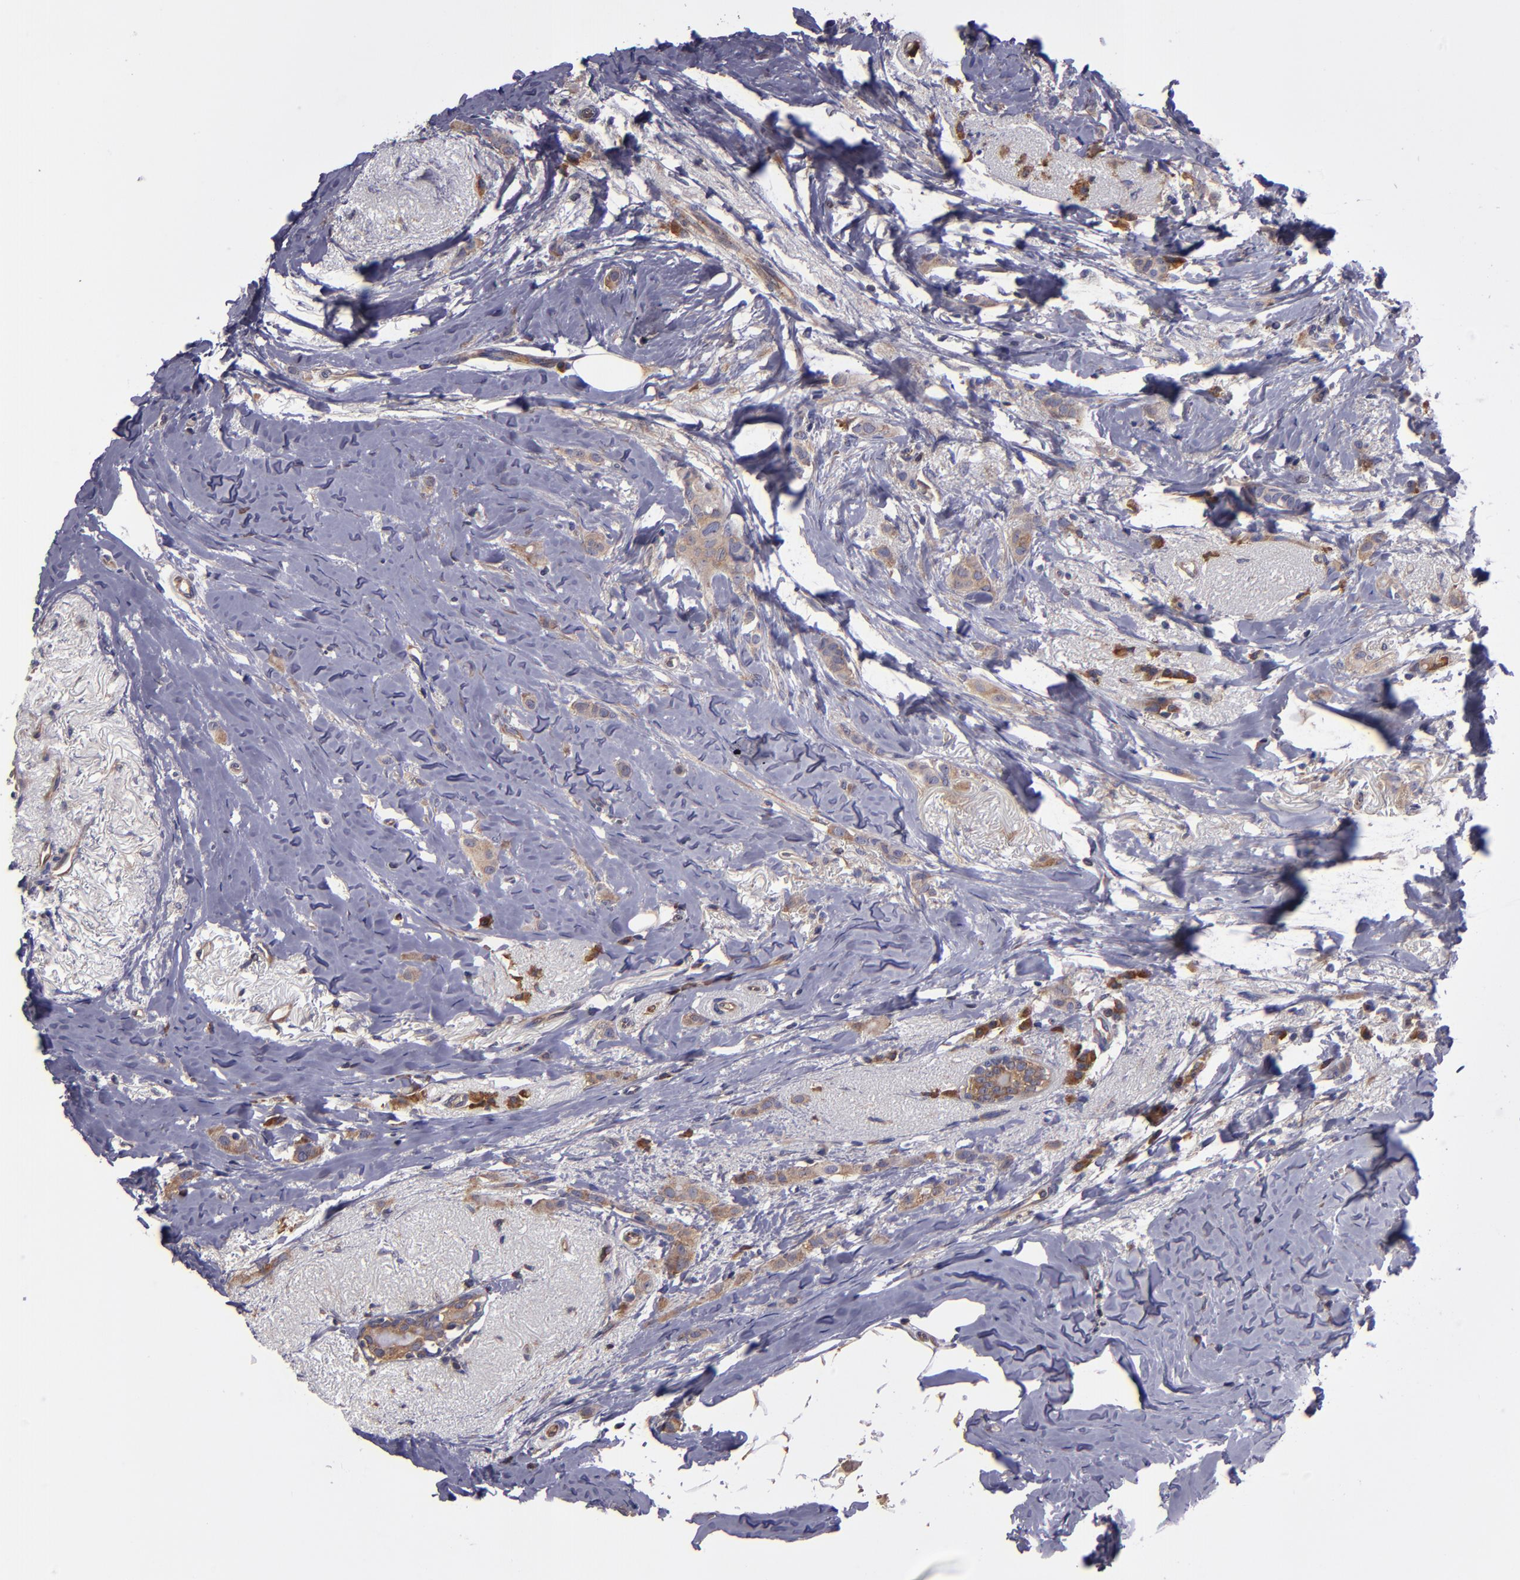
{"staining": {"intensity": "weak", "quantity": "25%-75%", "location": "cytoplasmic/membranous"}, "tissue": "breast cancer", "cell_type": "Tumor cells", "image_type": "cancer", "snomed": [{"axis": "morphology", "description": "Lobular carcinoma"}, {"axis": "topography", "description": "Breast"}], "caption": "Immunohistochemical staining of breast cancer exhibits weak cytoplasmic/membranous protein staining in about 25%-75% of tumor cells. The staining was performed using DAB, with brown indicating positive protein expression. Nuclei are stained blue with hematoxylin.", "gene": "CARS1", "patient": {"sex": "female", "age": 55}}